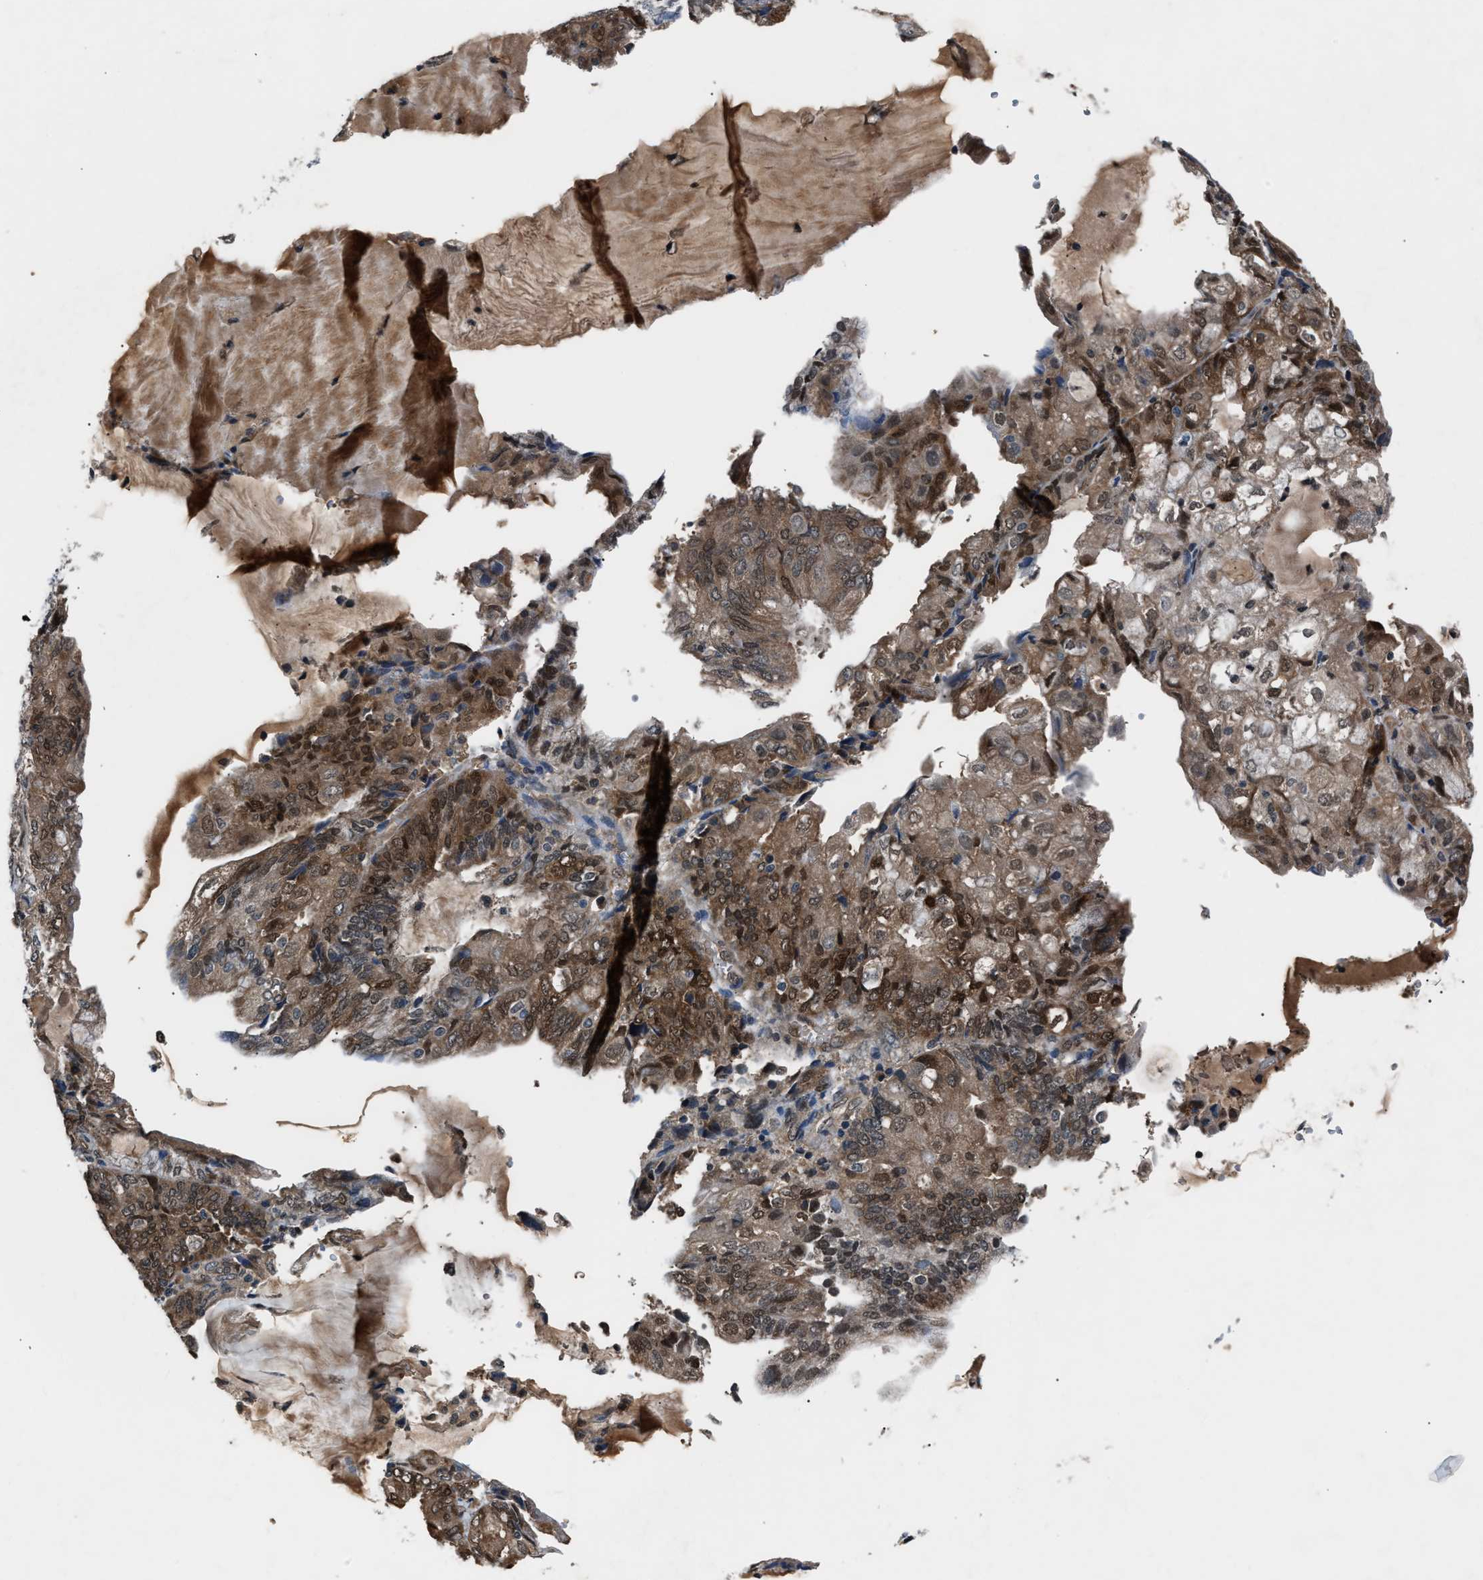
{"staining": {"intensity": "moderate", "quantity": ">75%", "location": "cytoplasmic/membranous,nuclear"}, "tissue": "endometrial cancer", "cell_type": "Tumor cells", "image_type": "cancer", "snomed": [{"axis": "morphology", "description": "Adenocarcinoma, NOS"}, {"axis": "topography", "description": "Endometrium"}], "caption": "Tumor cells display medium levels of moderate cytoplasmic/membranous and nuclear expression in about >75% of cells in endometrial adenocarcinoma.", "gene": "TP53I3", "patient": {"sex": "female", "age": 81}}